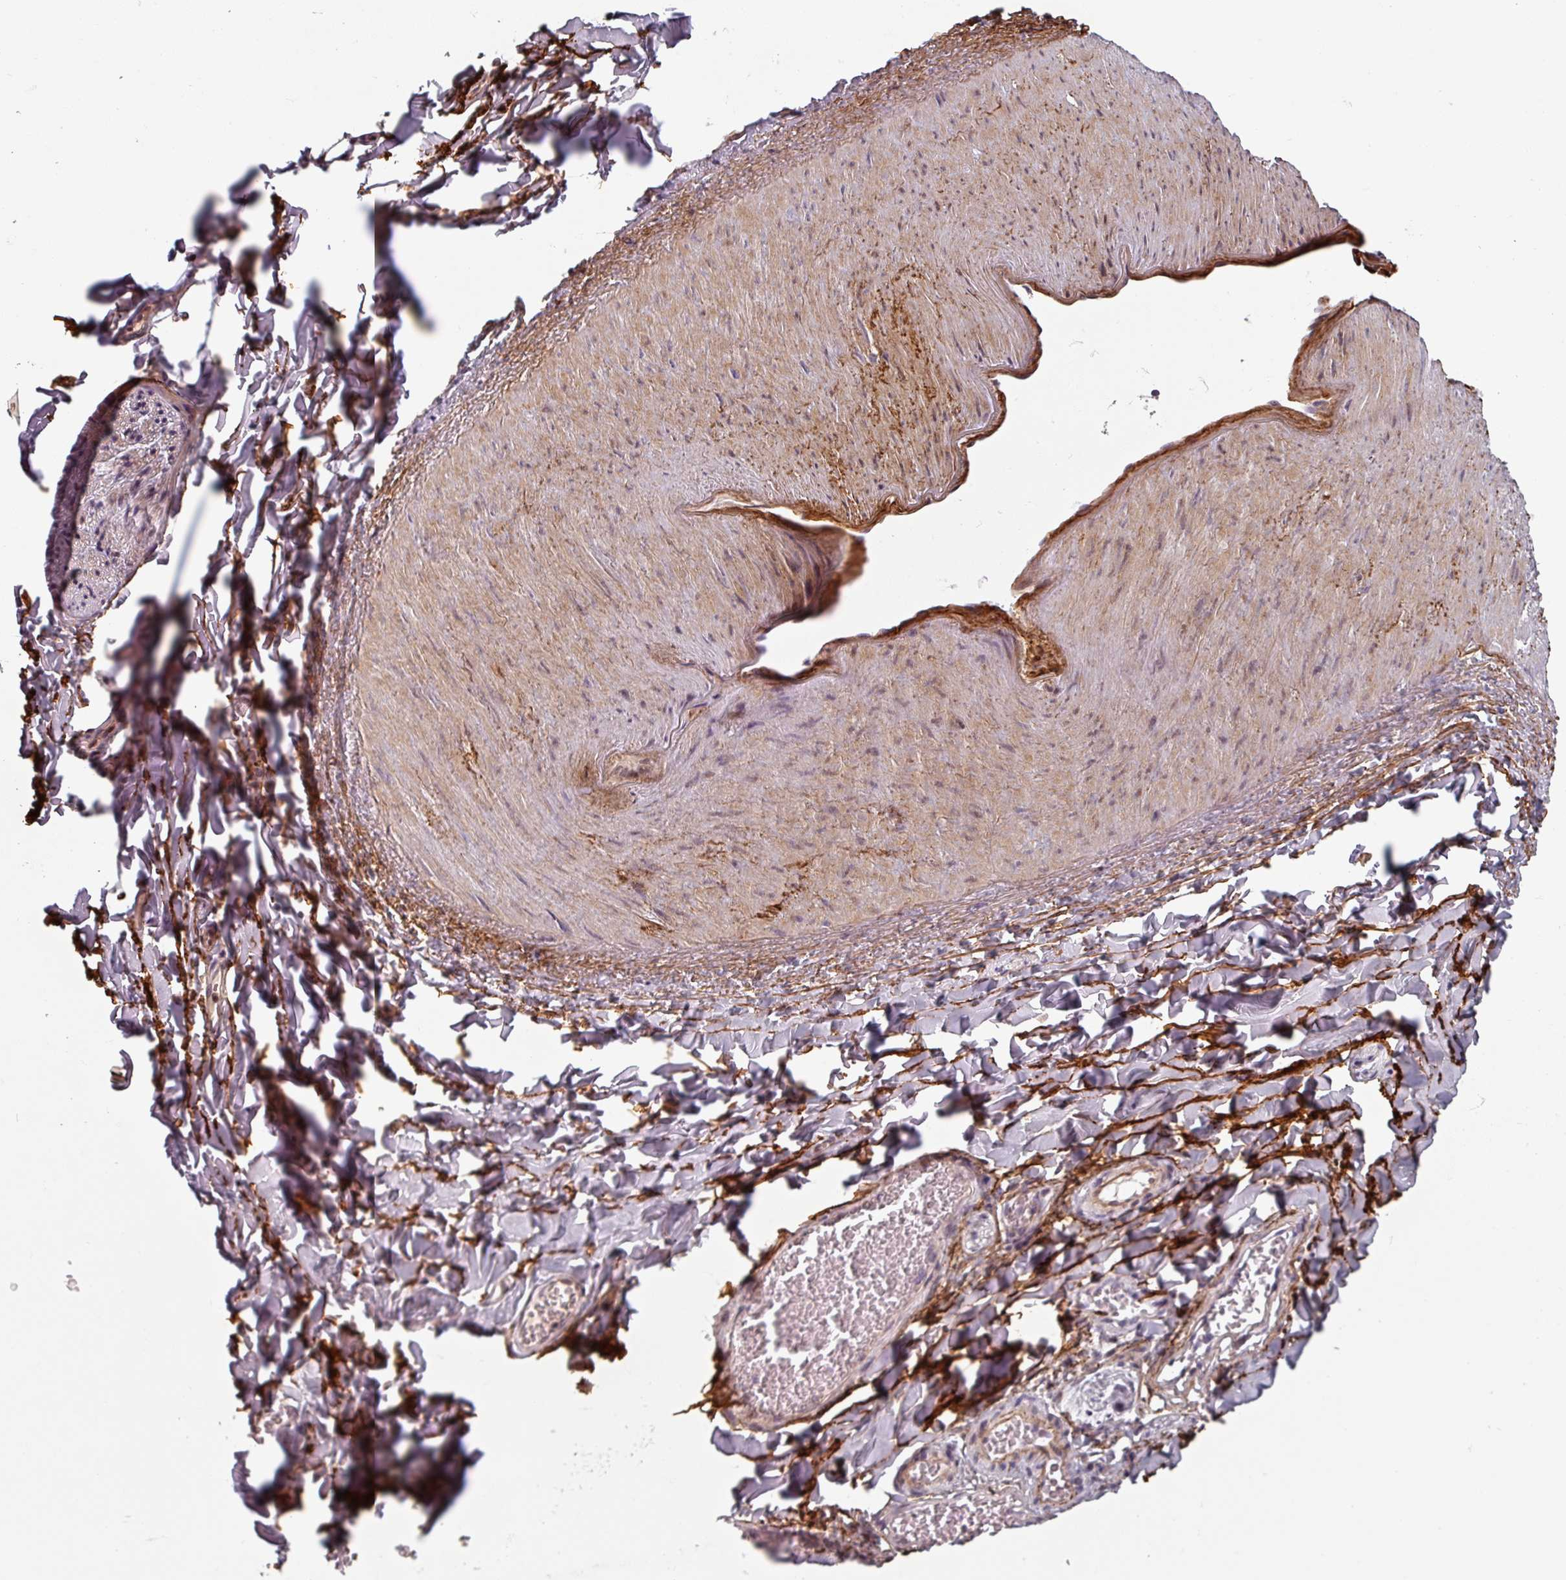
{"staining": {"intensity": "negative", "quantity": "none", "location": "none"}, "tissue": "adipose tissue", "cell_type": "Adipocytes", "image_type": "normal", "snomed": [{"axis": "morphology", "description": "Normal tissue, NOS"}, {"axis": "morphology", "description": "Carcinoma, NOS"}, {"axis": "topography", "description": "Pancreas"}, {"axis": "topography", "description": "Peripheral nerve tissue"}], "caption": "DAB (3,3'-diaminobenzidine) immunohistochemical staining of benign adipose tissue reveals no significant staining in adipocytes.", "gene": "CYB5RL", "patient": {"sex": "female", "age": 29}}